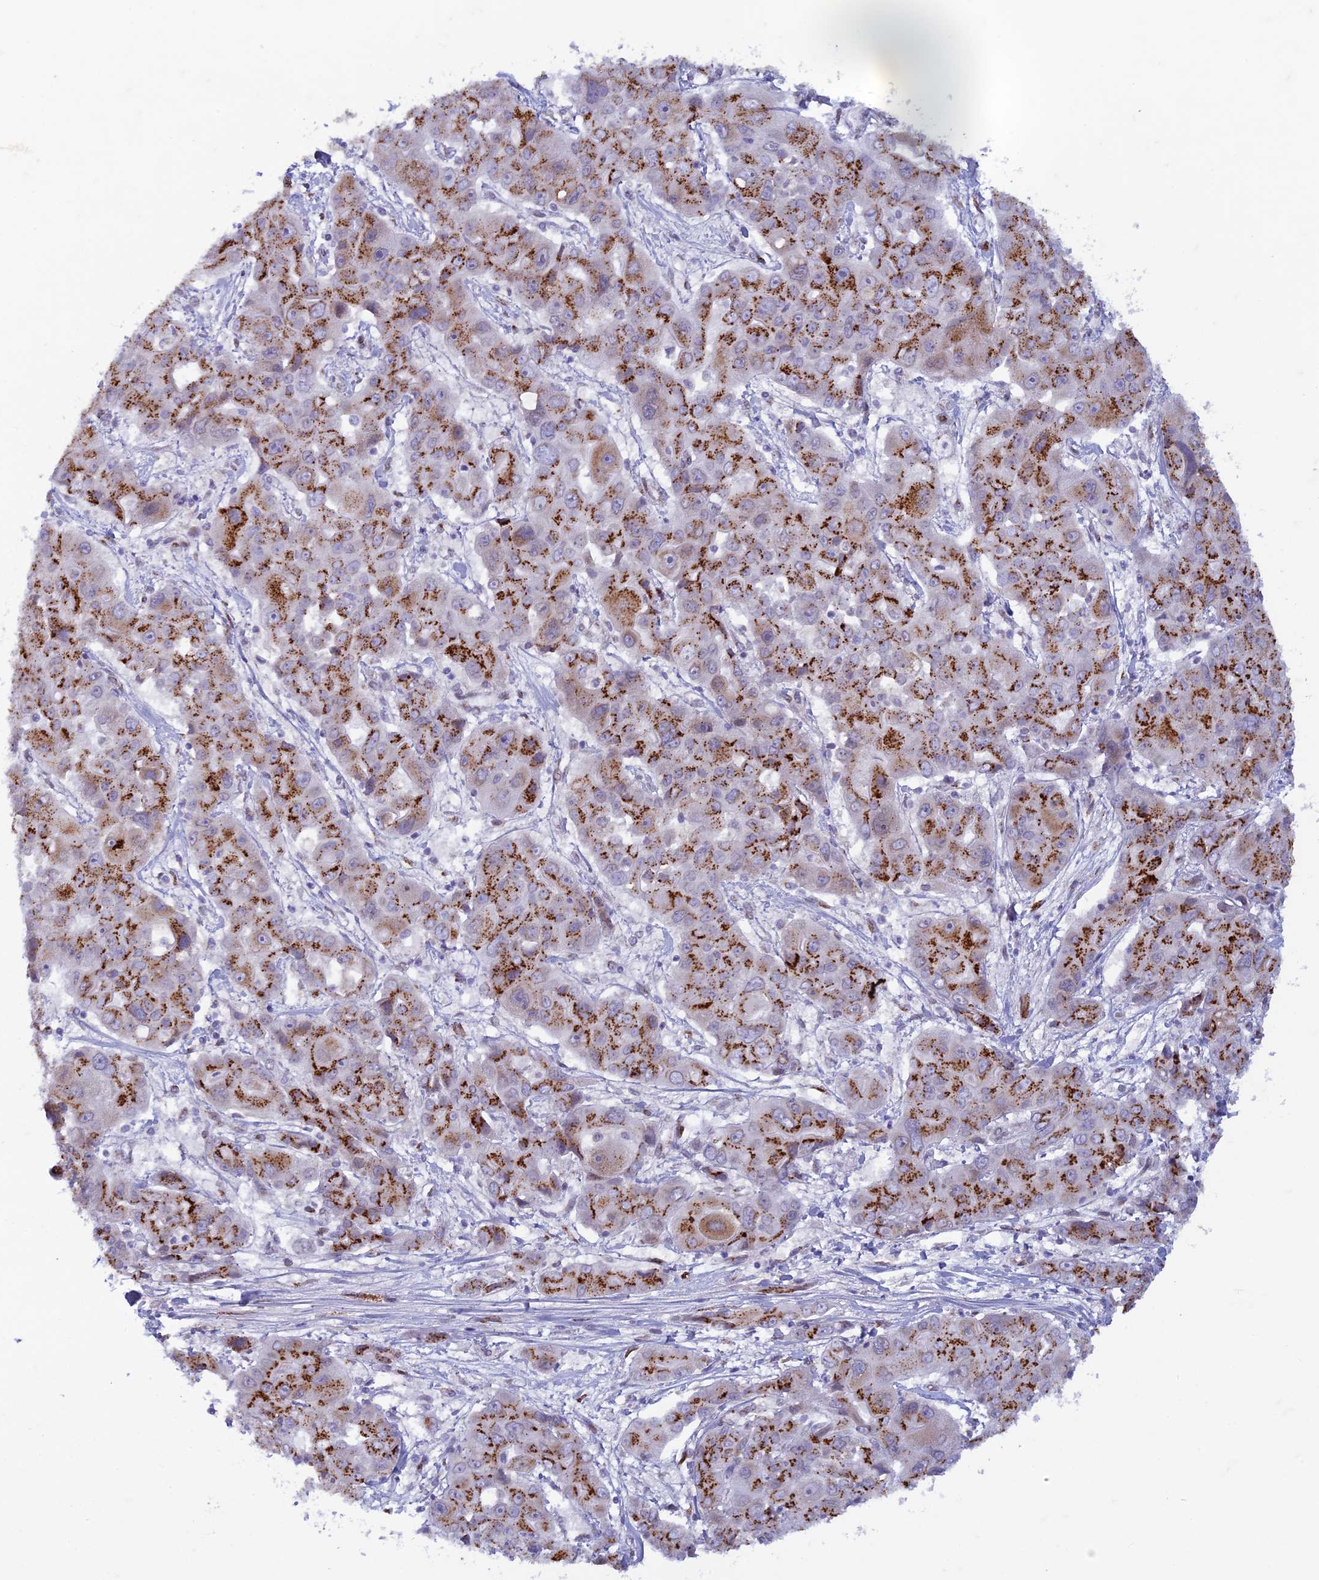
{"staining": {"intensity": "strong", "quantity": ">75%", "location": "cytoplasmic/membranous"}, "tissue": "liver cancer", "cell_type": "Tumor cells", "image_type": "cancer", "snomed": [{"axis": "morphology", "description": "Cholangiocarcinoma"}, {"axis": "topography", "description": "Liver"}], "caption": "Protein expression by immunohistochemistry demonstrates strong cytoplasmic/membranous expression in approximately >75% of tumor cells in cholangiocarcinoma (liver).", "gene": "FAM3C", "patient": {"sex": "male", "age": 67}}